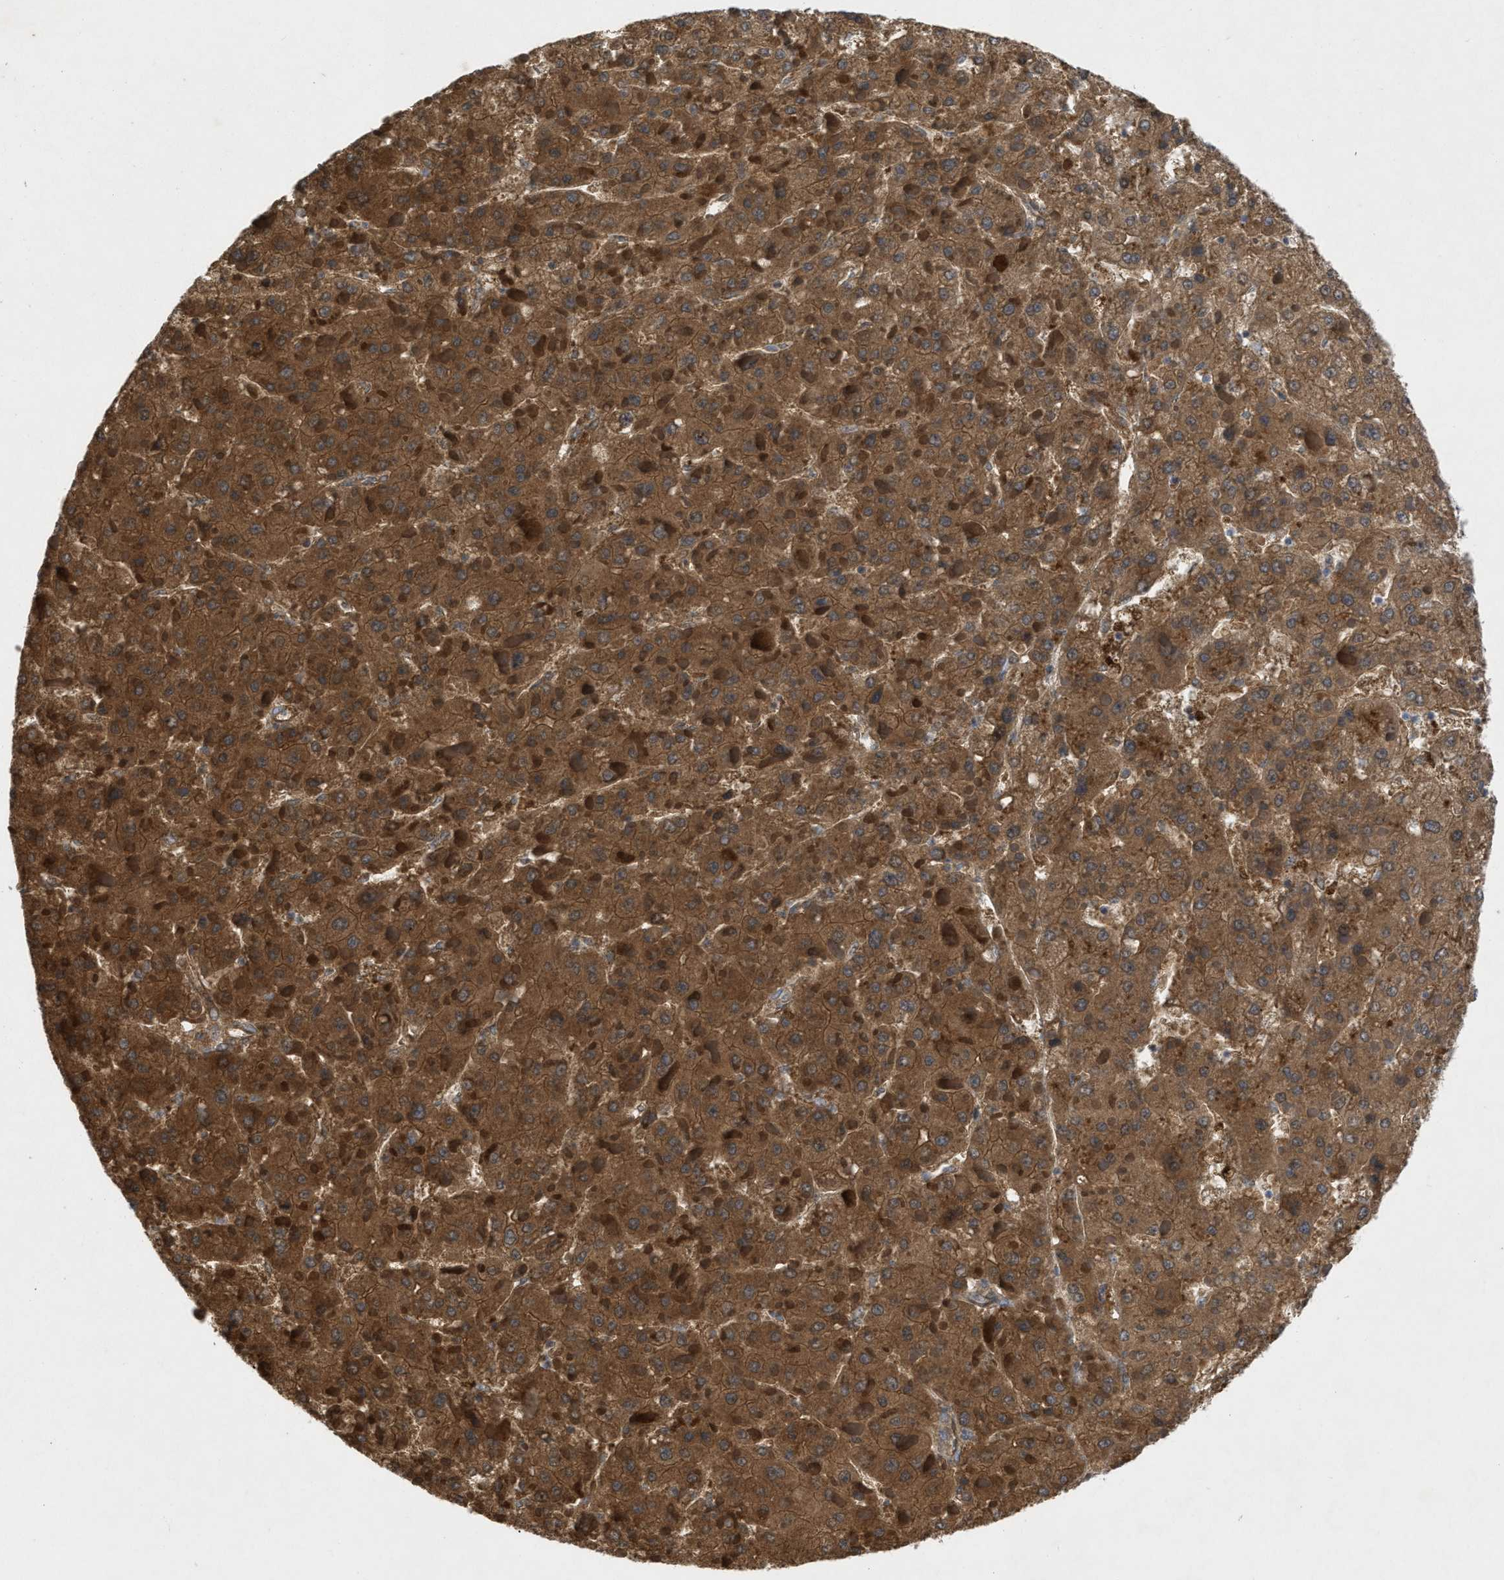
{"staining": {"intensity": "moderate", "quantity": ">75%", "location": "cytoplasmic/membranous"}, "tissue": "liver cancer", "cell_type": "Tumor cells", "image_type": "cancer", "snomed": [{"axis": "morphology", "description": "Carcinoma, Hepatocellular, NOS"}, {"axis": "topography", "description": "Liver"}], "caption": "A histopathology image showing moderate cytoplasmic/membranous positivity in about >75% of tumor cells in liver cancer (hepatocellular carcinoma), as visualized by brown immunohistochemical staining.", "gene": "TMEM131", "patient": {"sex": "female", "age": 73}}